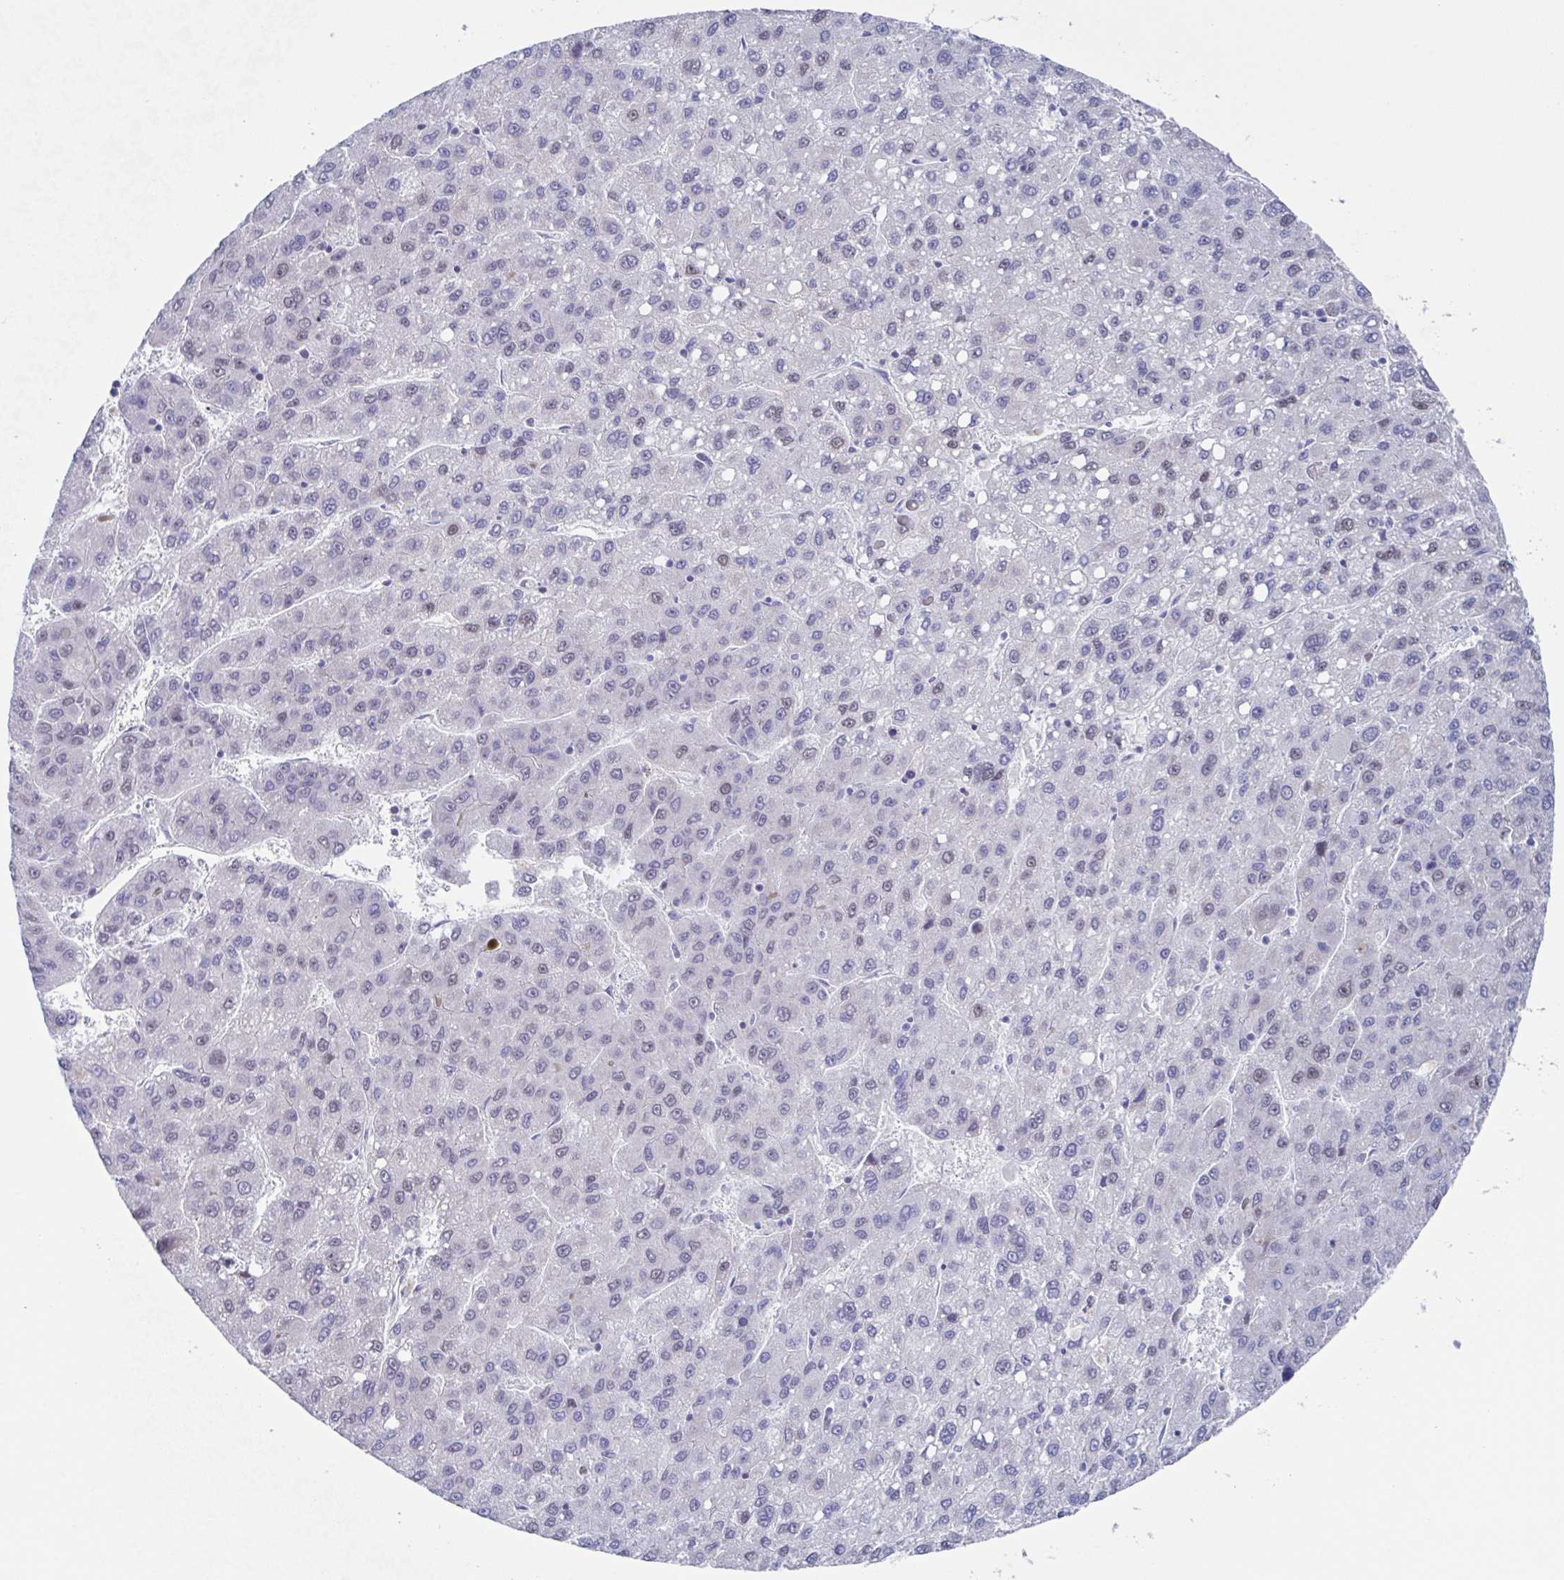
{"staining": {"intensity": "negative", "quantity": "none", "location": "none"}, "tissue": "liver cancer", "cell_type": "Tumor cells", "image_type": "cancer", "snomed": [{"axis": "morphology", "description": "Carcinoma, Hepatocellular, NOS"}, {"axis": "topography", "description": "Liver"}], "caption": "DAB immunohistochemical staining of human hepatocellular carcinoma (liver) reveals no significant staining in tumor cells.", "gene": "PBOV1", "patient": {"sex": "female", "age": 82}}